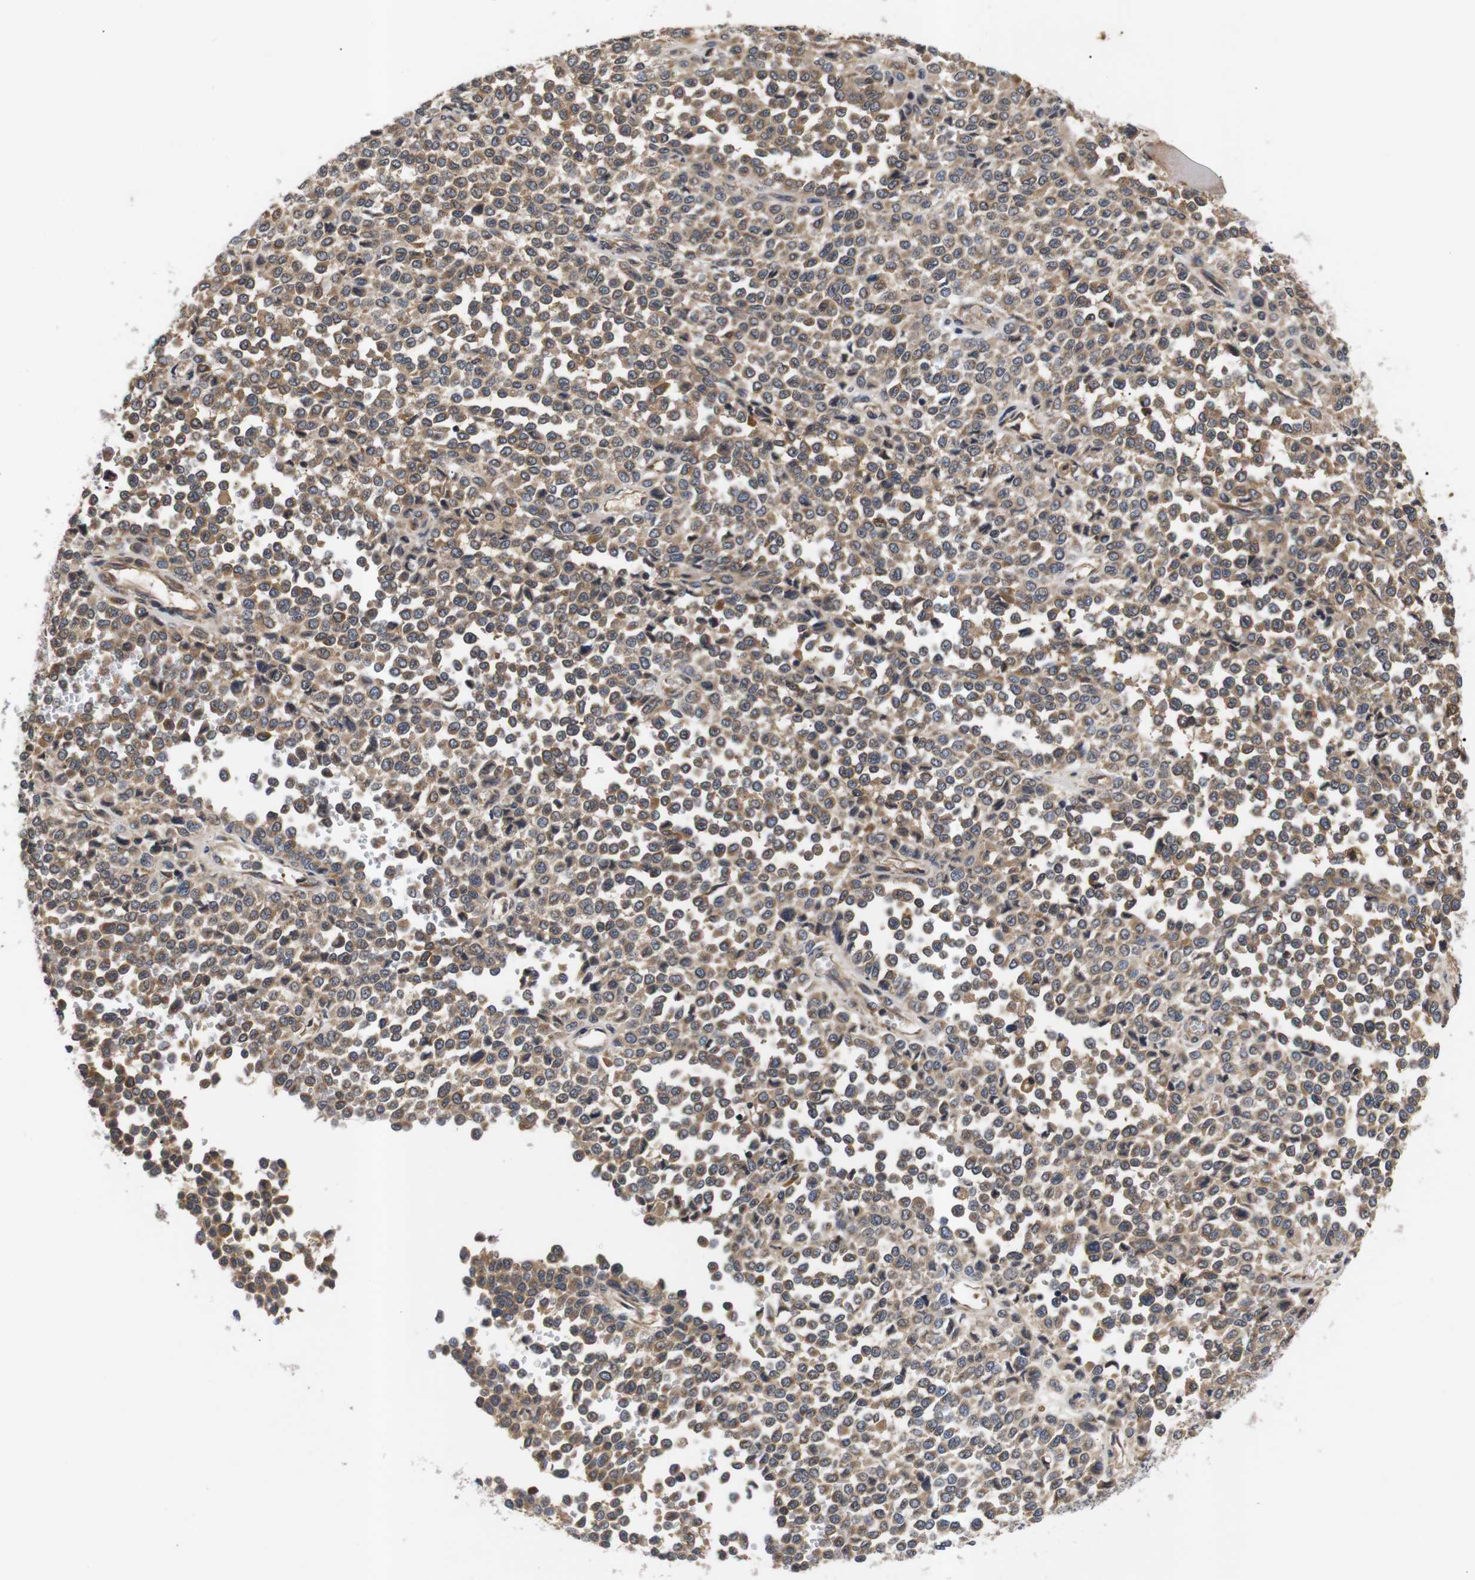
{"staining": {"intensity": "moderate", "quantity": ">75%", "location": "cytoplasmic/membranous"}, "tissue": "melanoma", "cell_type": "Tumor cells", "image_type": "cancer", "snomed": [{"axis": "morphology", "description": "Malignant melanoma, Metastatic site"}, {"axis": "topography", "description": "Pancreas"}], "caption": "Immunohistochemical staining of malignant melanoma (metastatic site) displays medium levels of moderate cytoplasmic/membranous protein expression in approximately >75% of tumor cells.", "gene": "RIPK1", "patient": {"sex": "female", "age": 30}}